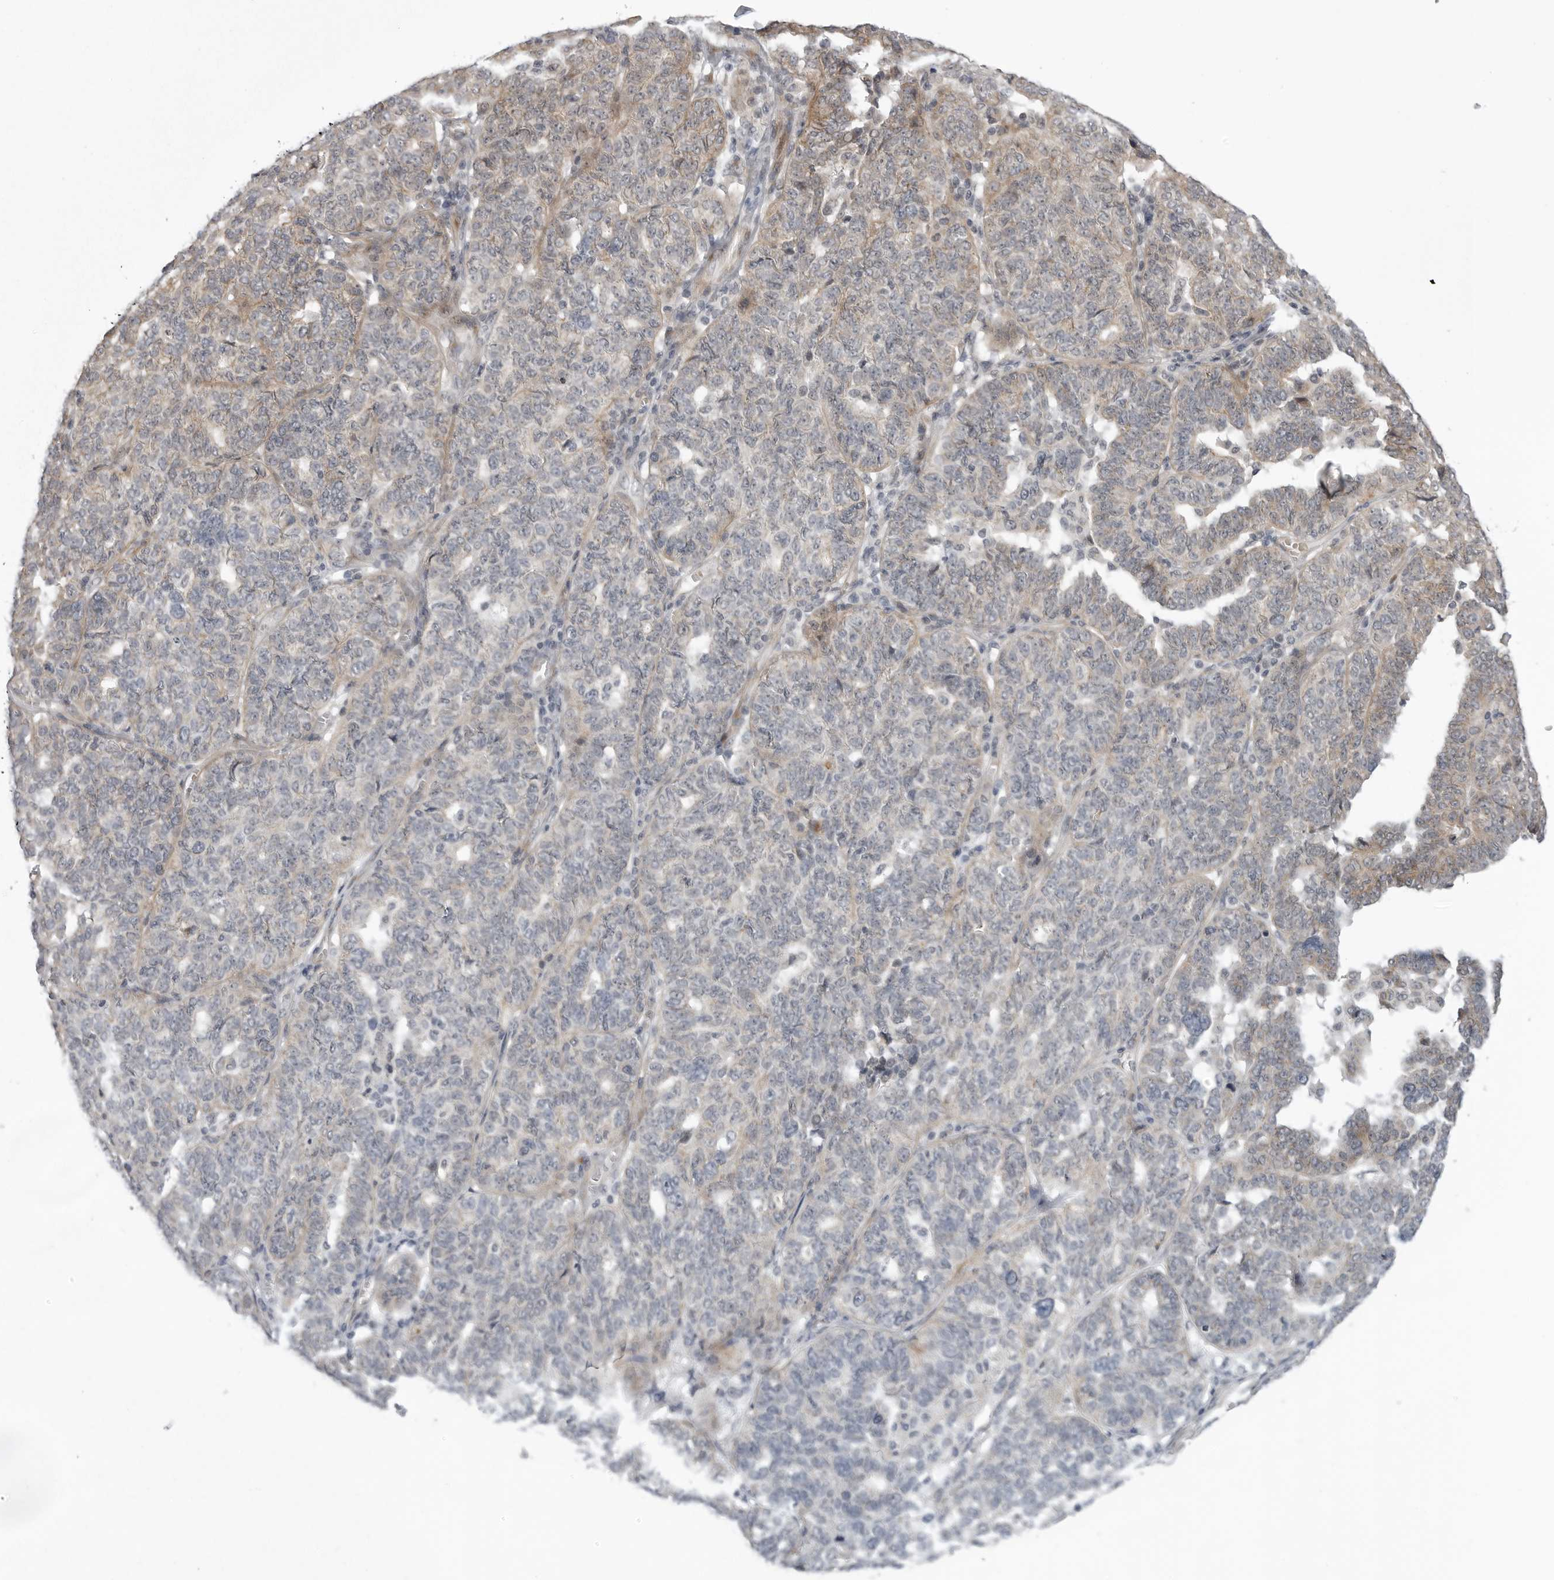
{"staining": {"intensity": "weak", "quantity": "<25%", "location": "cytoplasmic/membranous"}, "tissue": "ovarian cancer", "cell_type": "Tumor cells", "image_type": "cancer", "snomed": [{"axis": "morphology", "description": "Cystadenocarcinoma, serous, NOS"}, {"axis": "topography", "description": "Ovary"}], "caption": "Ovarian serous cystadenocarcinoma was stained to show a protein in brown. There is no significant staining in tumor cells. (DAB (3,3'-diaminobenzidine) immunohistochemistry, high magnification).", "gene": "LRRC45", "patient": {"sex": "female", "age": 59}}